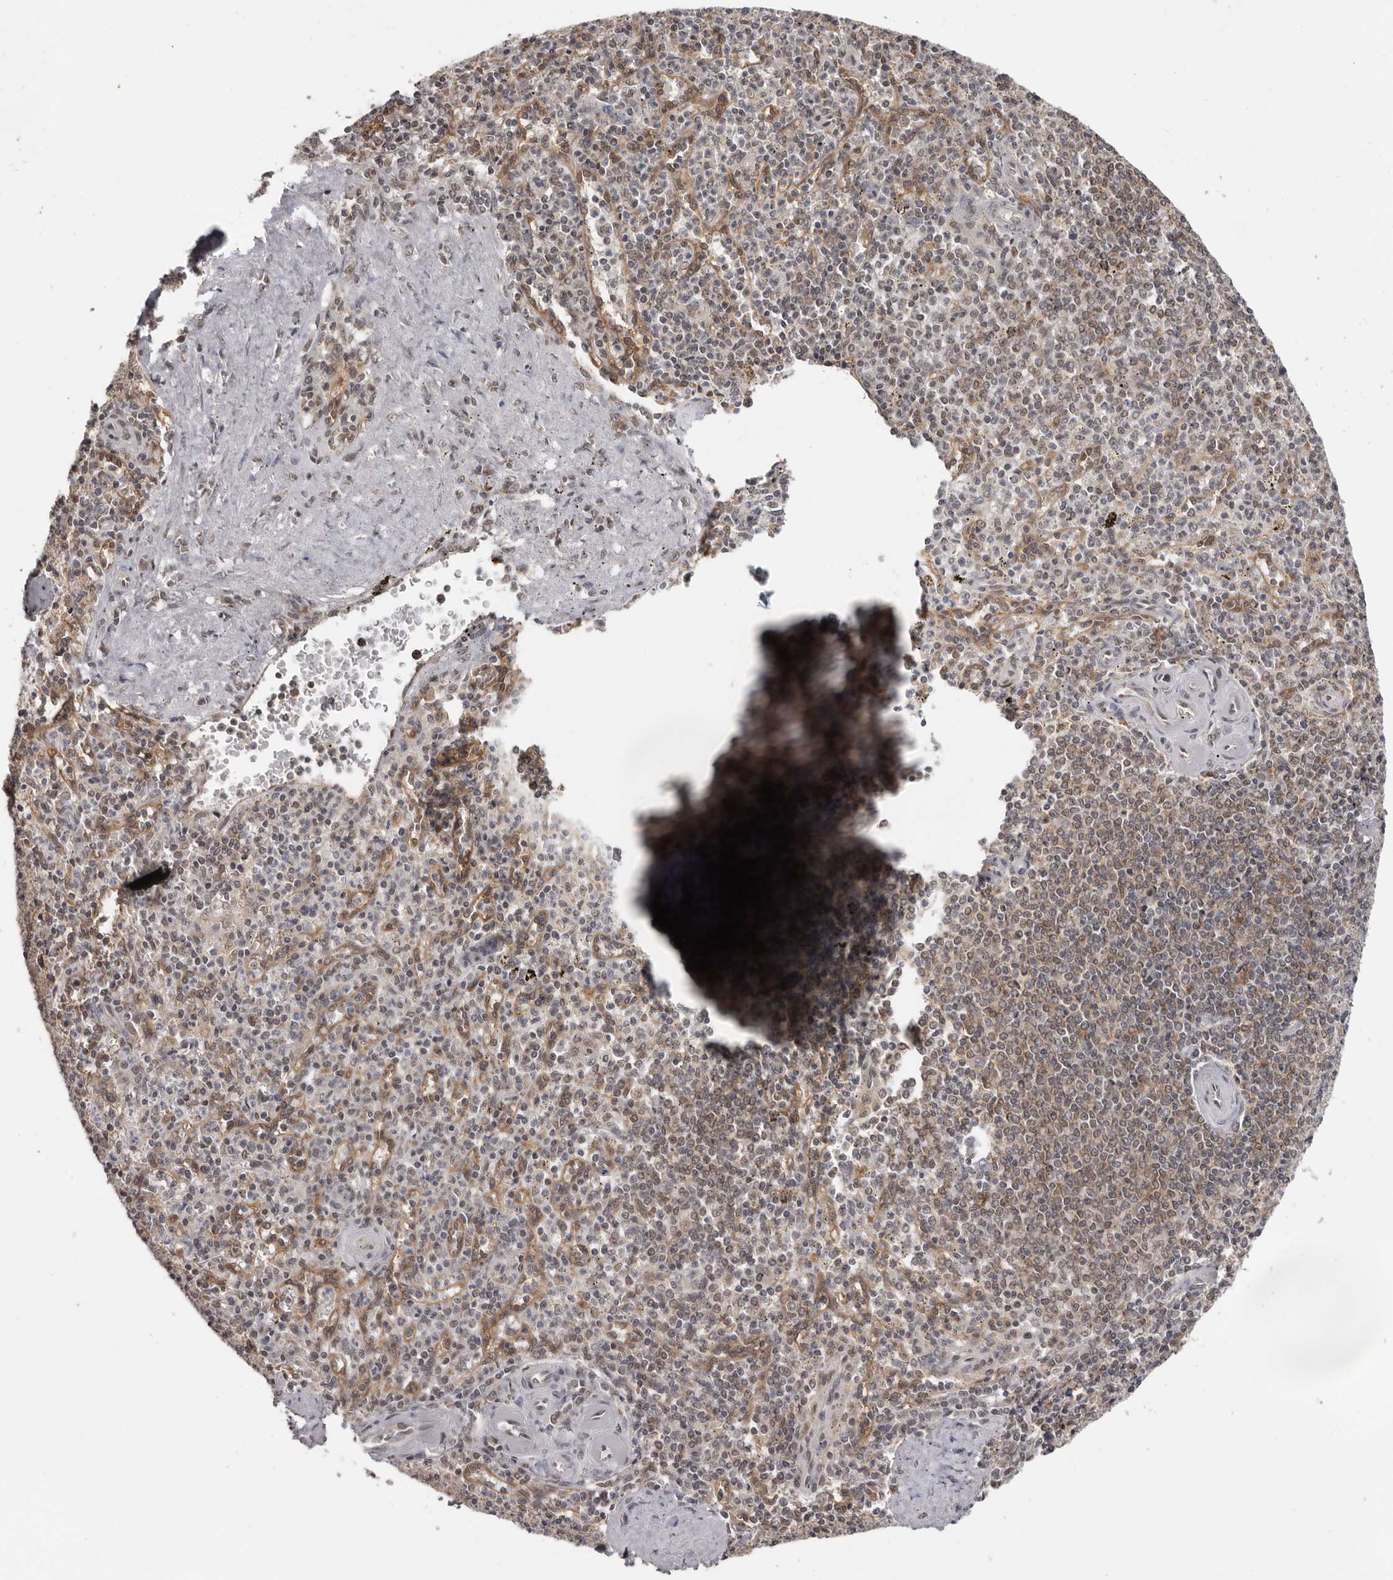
{"staining": {"intensity": "weak", "quantity": "25%-75%", "location": "nuclear"}, "tissue": "spleen", "cell_type": "Cells in red pulp", "image_type": "normal", "snomed": [{"axis": "morphology", "description": "Normal tissue, NOS"}, {"axis": "topography", "description": "Spleen"}], "caption": "Spleen stained for a protein shows weak nuclear positivity in cells in red pulp. Nuclei are stained in blue.", "gene": "MOGAT2", "patient": {"sex": "male", "age": 72}}